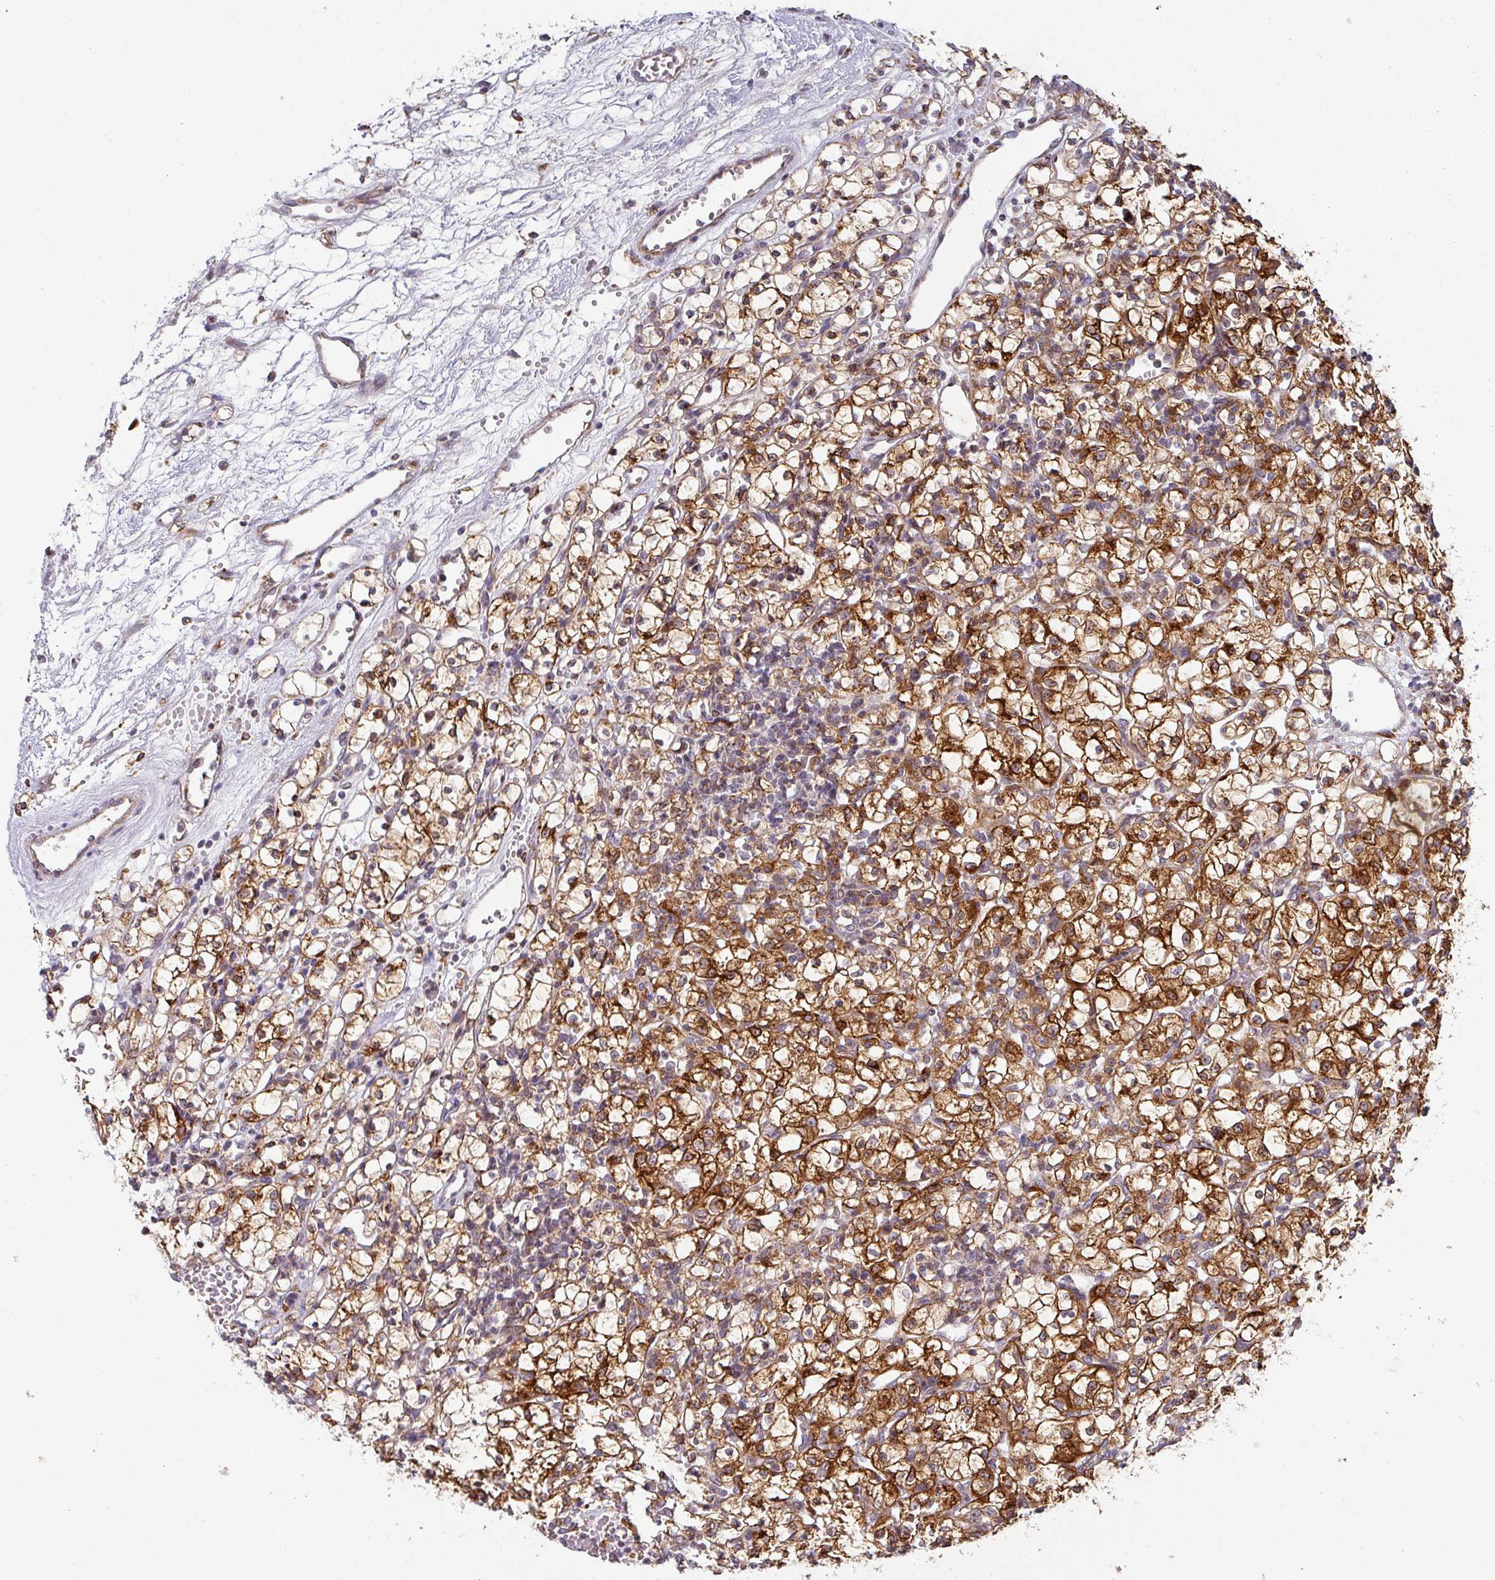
{"staining": {"intensity": "strong", "quantity": ">75%", "location": "cytoplasmic/membranous"}, "tissue": "renal cancer", "cell_type": "Tumor cells", "image_type": "cancer", "snomed": [{"axis": "morphology", "description": "Adenocarcinoma, NOS"}, {"axis": "topography", "description": "Kidney"}], "caption": "Approximately >75% of tumor cells in human adenocarcinoma (renal) exhibit strong cytoplasmic/membranous protein staining as visualized by brown immunohistochemical staining.", "gene": "ZNF268", "patient": {"sex": "female", "age": 59}}